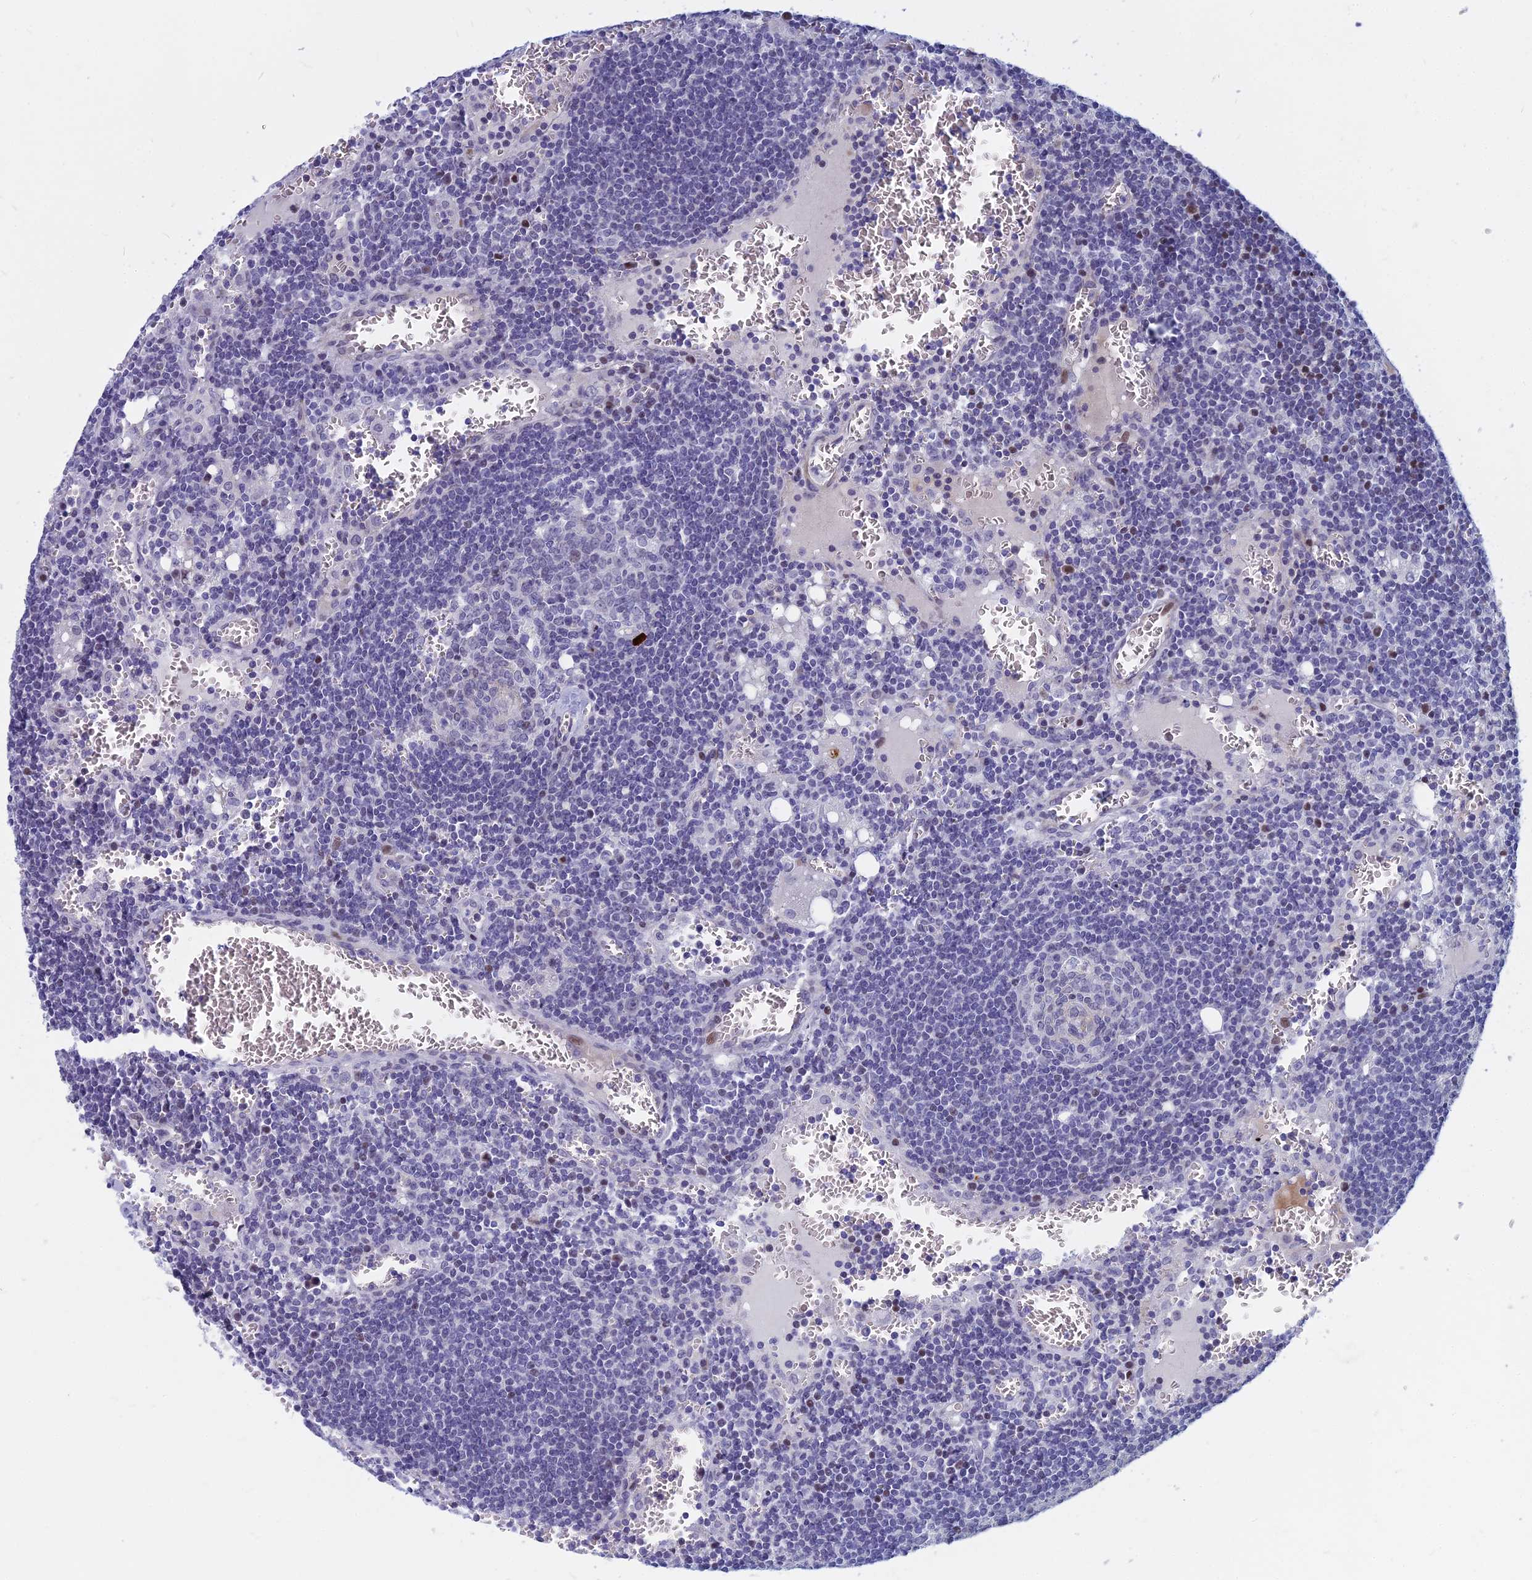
{"staining": {"intensity": "weak", "quantity": "<25%", "location": "nuclear"}, "tissue": "lymph node", "cell_type": "Germinal center cells", "image_type": "normal", "snomed": [{"axis": "morphology", "description": "Normal tissue, NOS"}, {"axis": "topography", "description": "Lymph node"}], "caption": "An immunohistochemistry (IHC) image of unremarkable lymph node is shown. There is no staining in germinal center cells of lymph node.", "gene": "MYBPC2", "patient": {"sex": "female", "age": 73}}